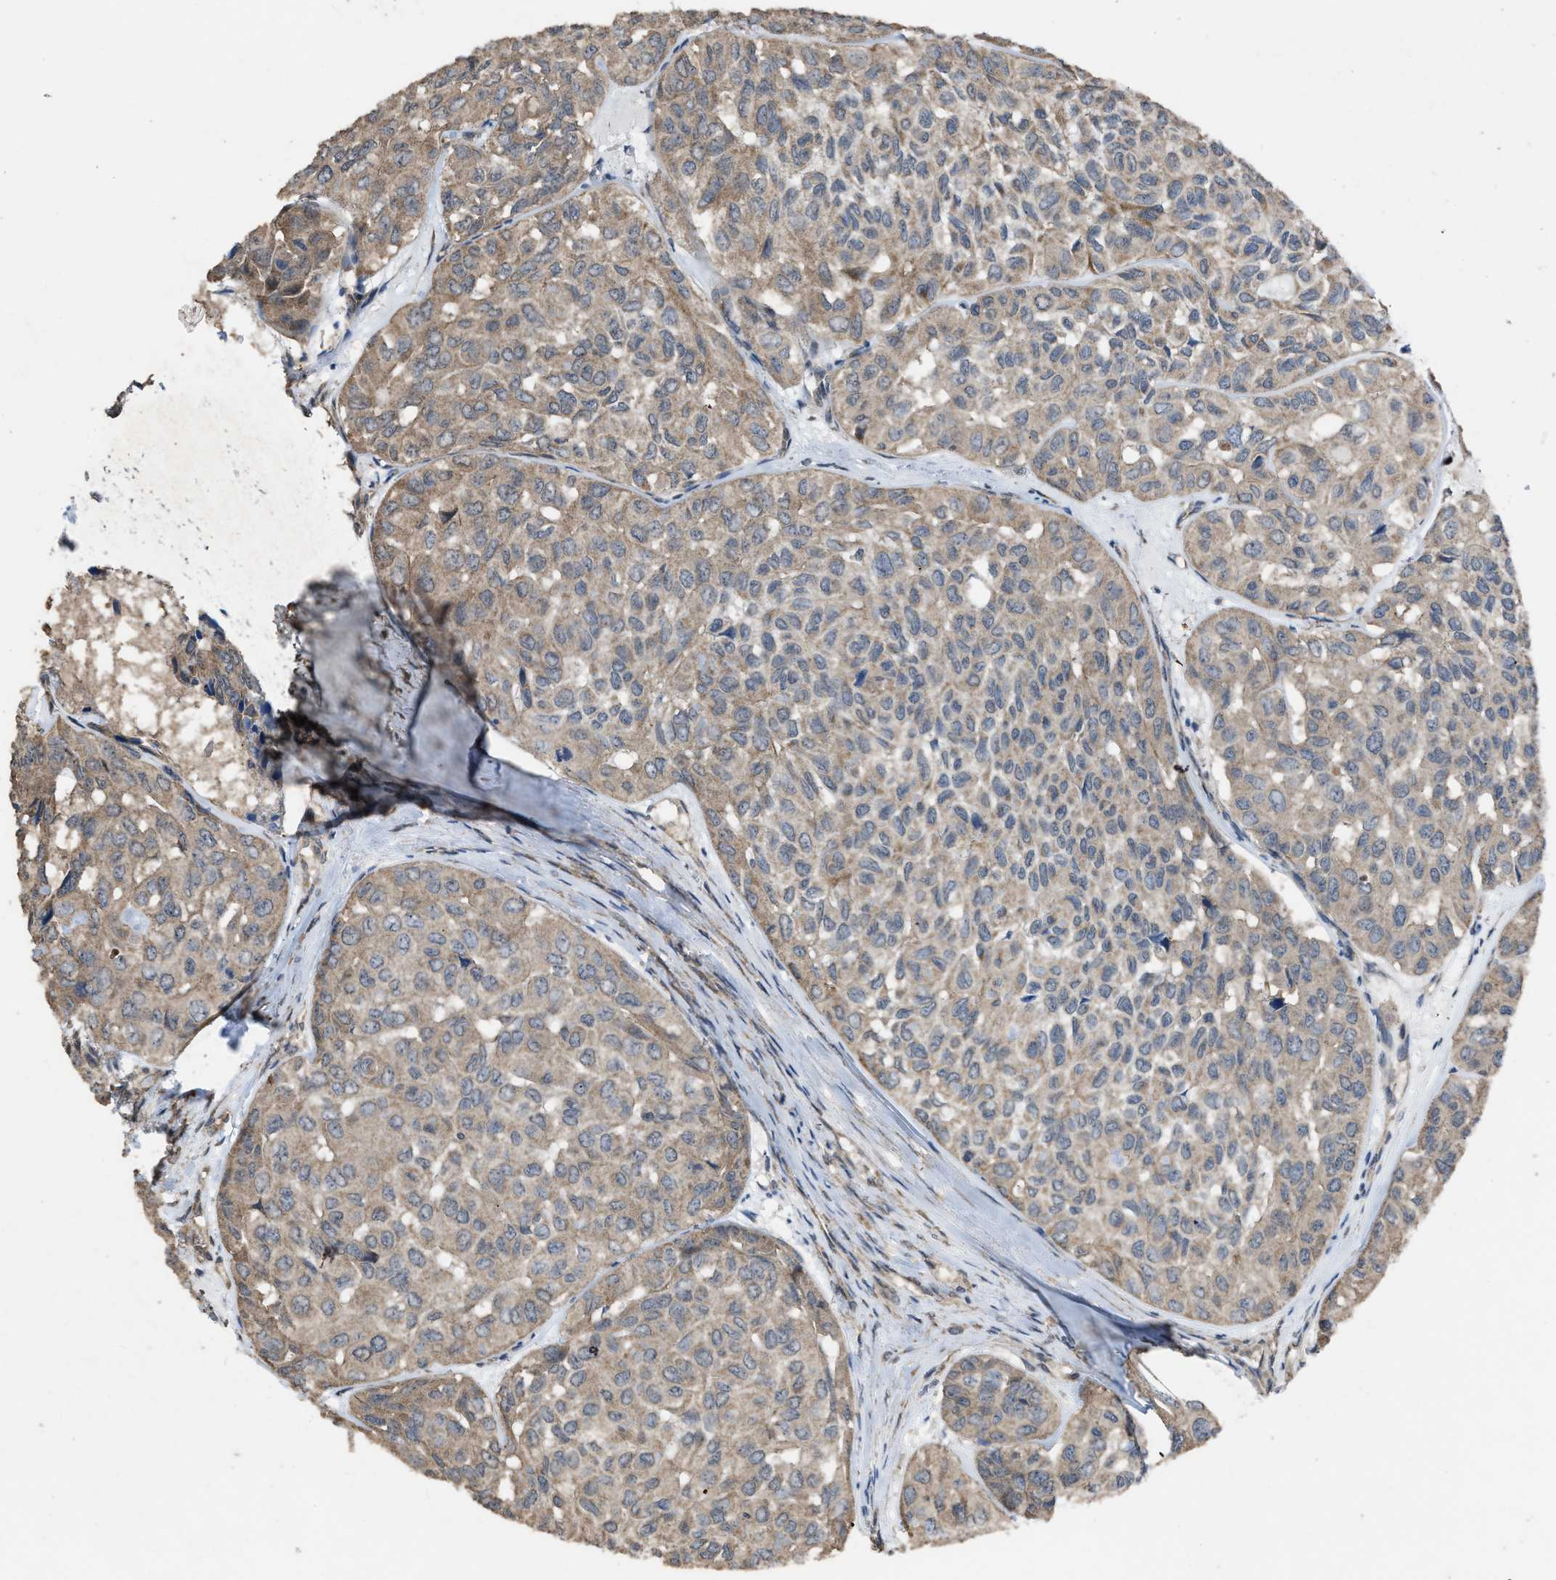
{"staining": {"intensity": "weak", "quantity": "25%-75%", "location": "cytoplasmic/membranous"}, "tissue": "head and neck cancer", "cell_type": "Tumor cells", "image_type": "cancer", "snomed": [{"axis": "morphology", "description": "Adenocarcinoma, NOS"}, {"axis": "topography", "description": "Salivary gland, NOS"}, {"axis": "topography", "description": "Head-Neck"}], "caption": "This histopathology image shows IHC staining of human adenocarcinoma (head and neck), with low weak cytoplasmic/membranous expression in about 25%-75% of tumor cells.", "gene": "ARL6", "patient": {"sex": "female", "age": 76}}